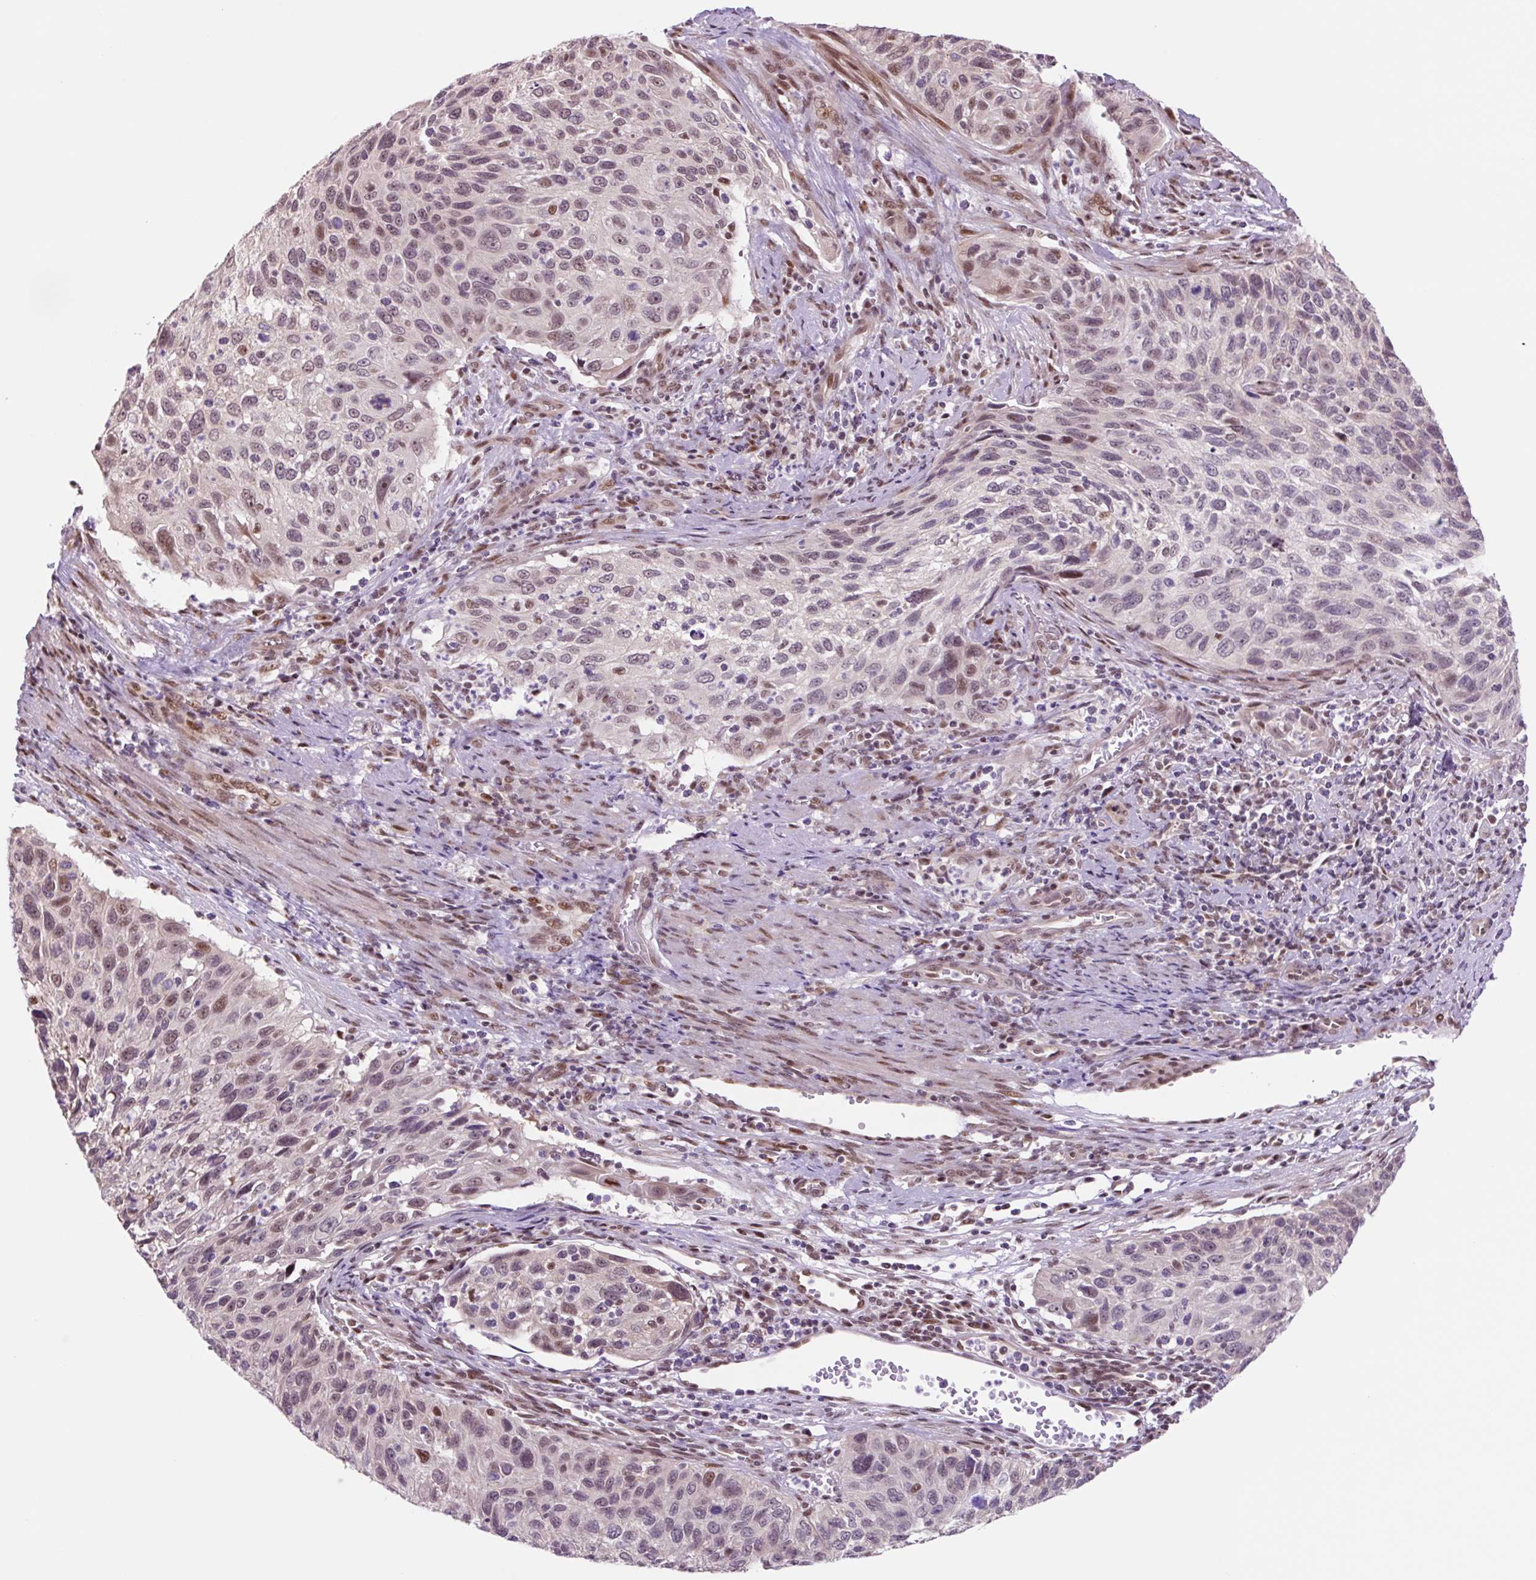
{"staining": {"intensity": "weak", "quantity": "25%-75%", "location": "nuclear"}, "tissue": "cervical cancer", "cell_type": "Tumor cells", "image_type": "cancer", "snomed": [{"axis": "morphology", "description": "Squamous cell carcinoma, NOS"}, {"axis": "topography", "description": "Cervix"}], "caption": "Immunohistochemical staining of cervical squamous cell carcinoma displays low levels of weak nuclear protein expression in about 25%-75% of tumor cells.", "gene": "TAF1A", "patient": {"sex": "female", "age": 70}}